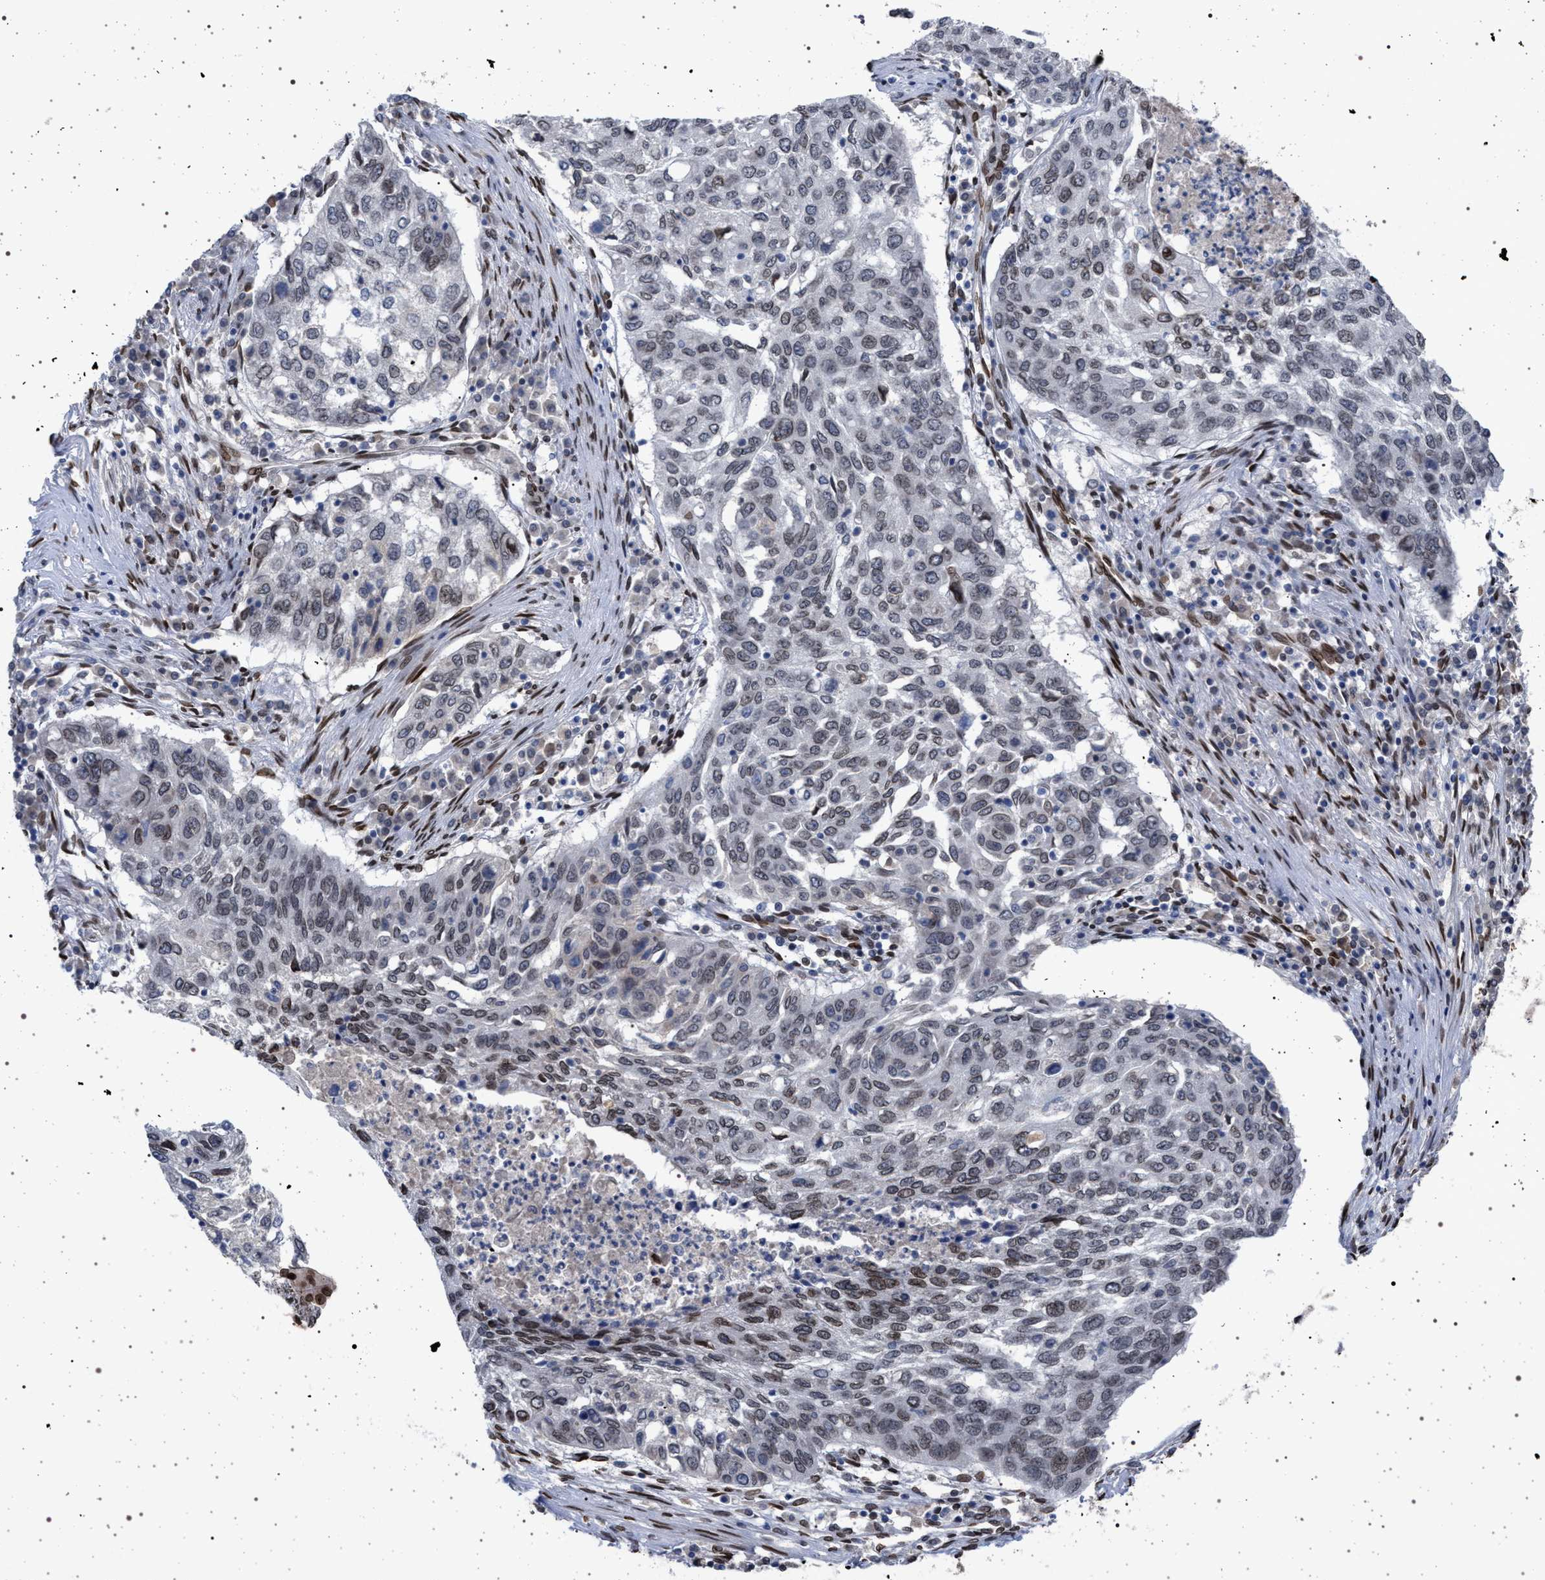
{"staining": {"intensity": "moderate", "quantity": "<25%", "location": "nuclear"}, "tissue": "lung cancer", "cell_type": "Tumor cells", "image_type": "cancer", "snomed": [{"axis": "morphology", "description": "Squamous cell carcinoma, NOS"}, {"axis": "topography", "description": "Lung"}], "caption": "This is an image of IHC staining of lung cancer, which shows moderate positivity in the nuclear of tumor cells.", "gene": "ING2", "patient": {"sex": "female", "age": 63}}